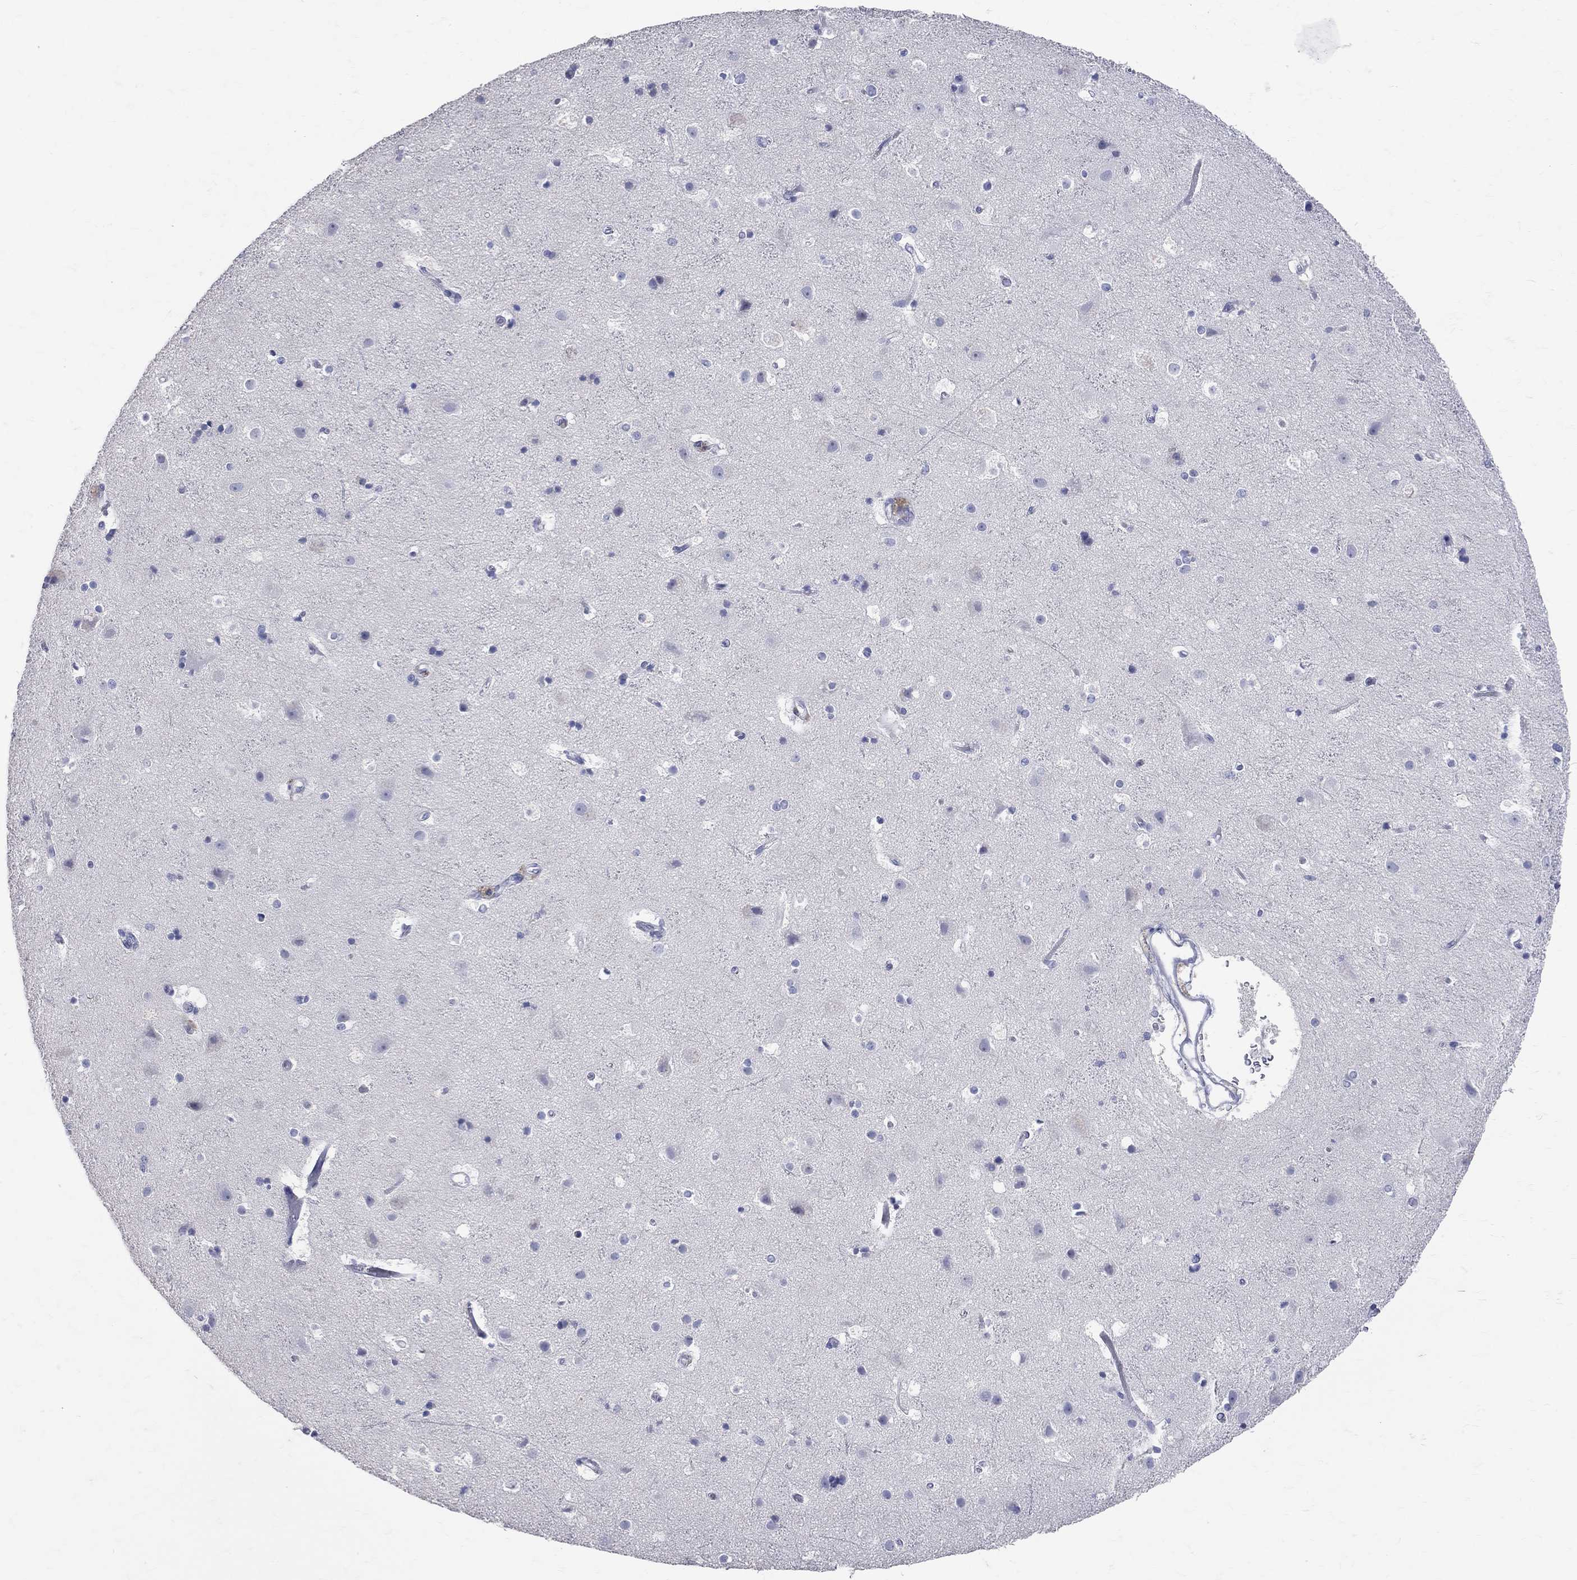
{"staining": {"intensity": "negative", "quantity": "none", "location": "none"}, "tissue": "cerebral cortex", "cell_type": "Endothelial cells", "image_type": "normal", "snomed": [{"axis": "morphology", "description": "Normal tissue, NOS"}, {"axis": "topography", "description": "Cerebral cortex"}], "caption": "Cerebral cortex stained for a protein using IHC reveals no staining endothelial cells.", "gene": "LAT", "patient": {"sex": "female", "age": 52}}